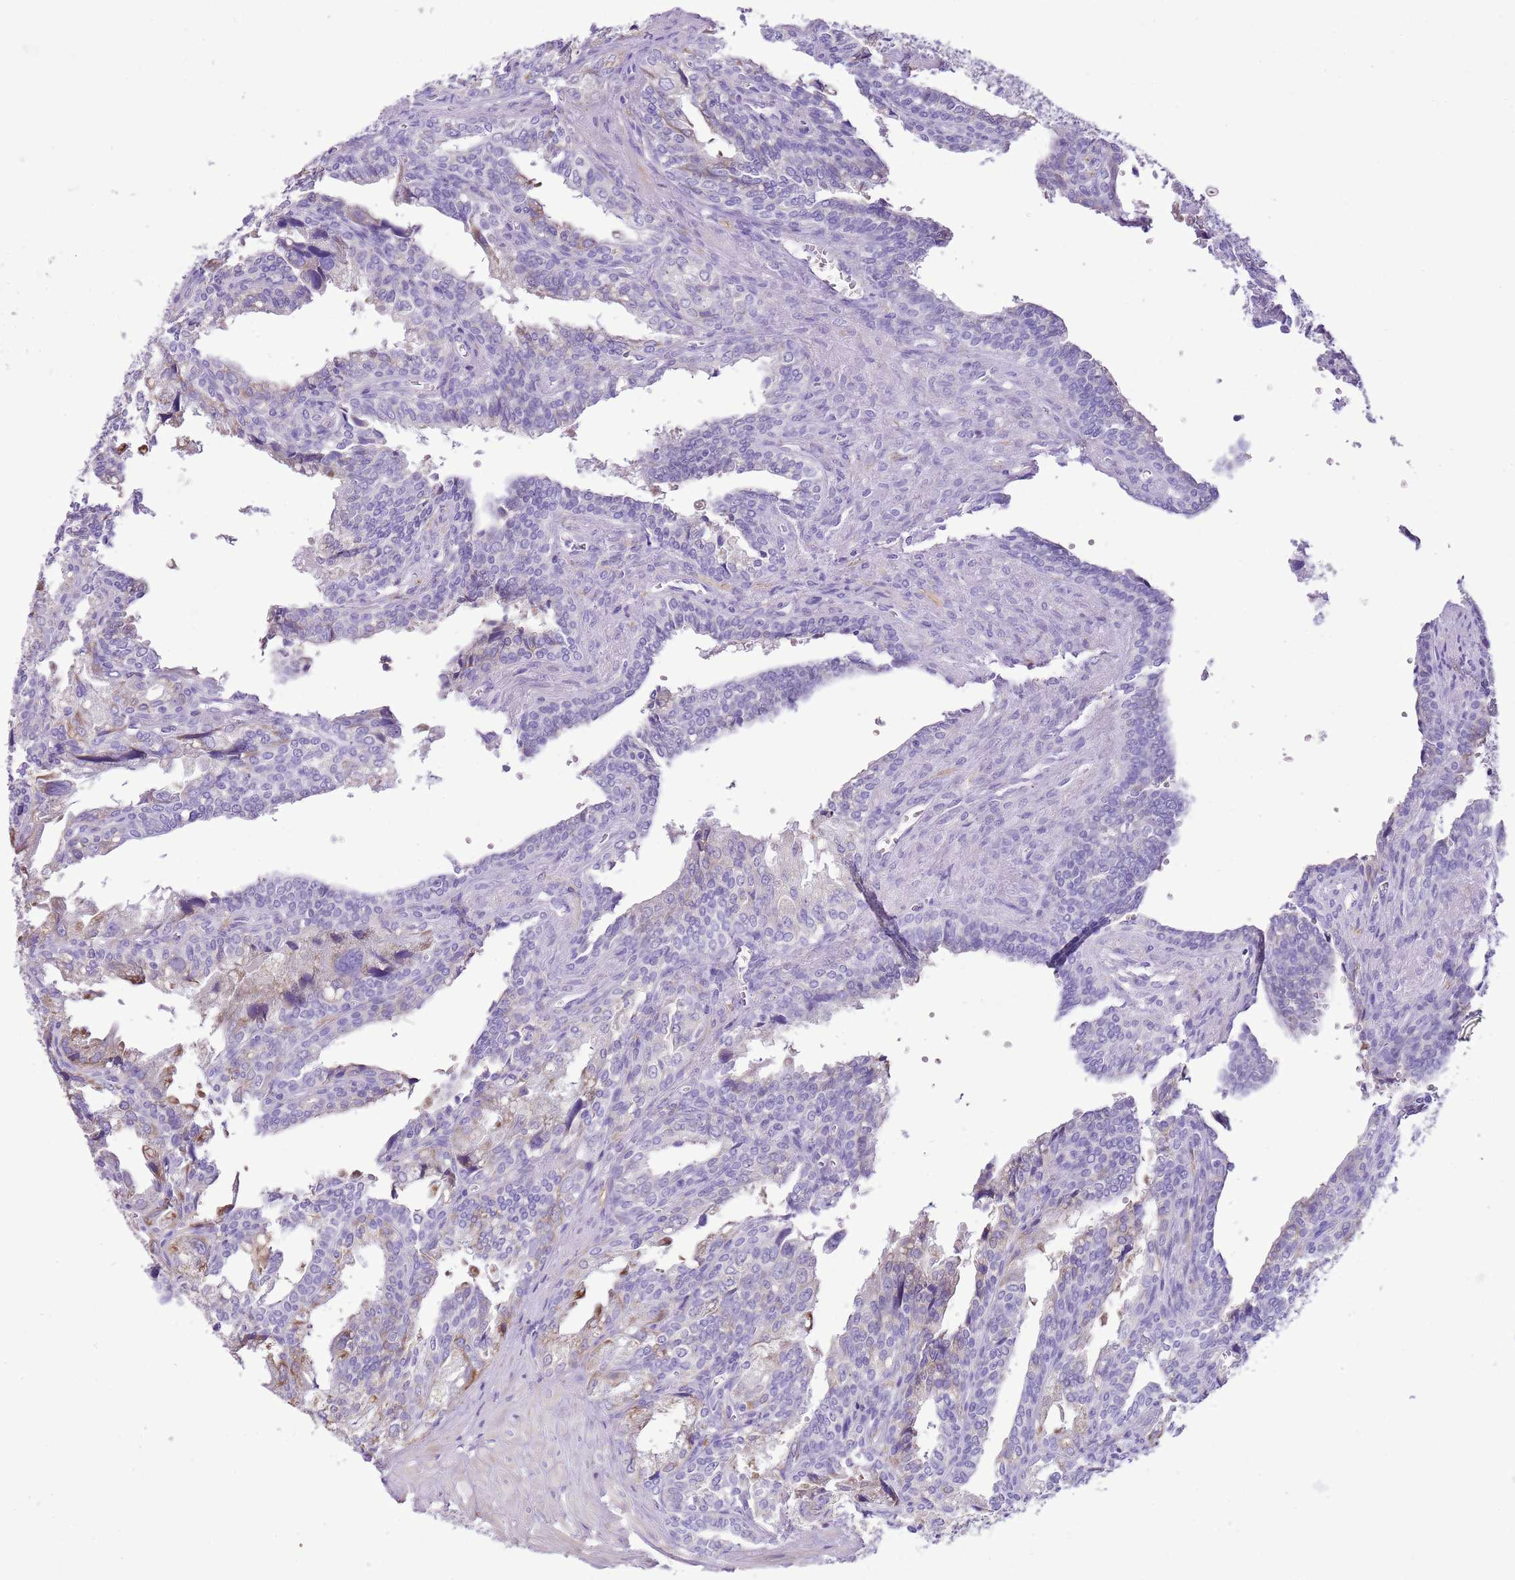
{"staining": {"intensity": "negative", "quantity": "none", "location": "none"}, "tissue": "seminal vesicle", "cell_type": "Glandular cells", "image_type": "normal", "snomed": [{"axis": "morphology", "description": "Normal tissue, NOS"}, {"axis": "topography", "description": "Seminal veicle"}], "caption": "Glandular cells are negative for brown protein staining in benign seminal vesicle. (Brightfield microscopy of DAB (3,3'-diaminobenzidine) immunohistochemistry (IHC) at high magnification).", "gene": "AAR2", "patient": {"sex": "male", "age": 67}}